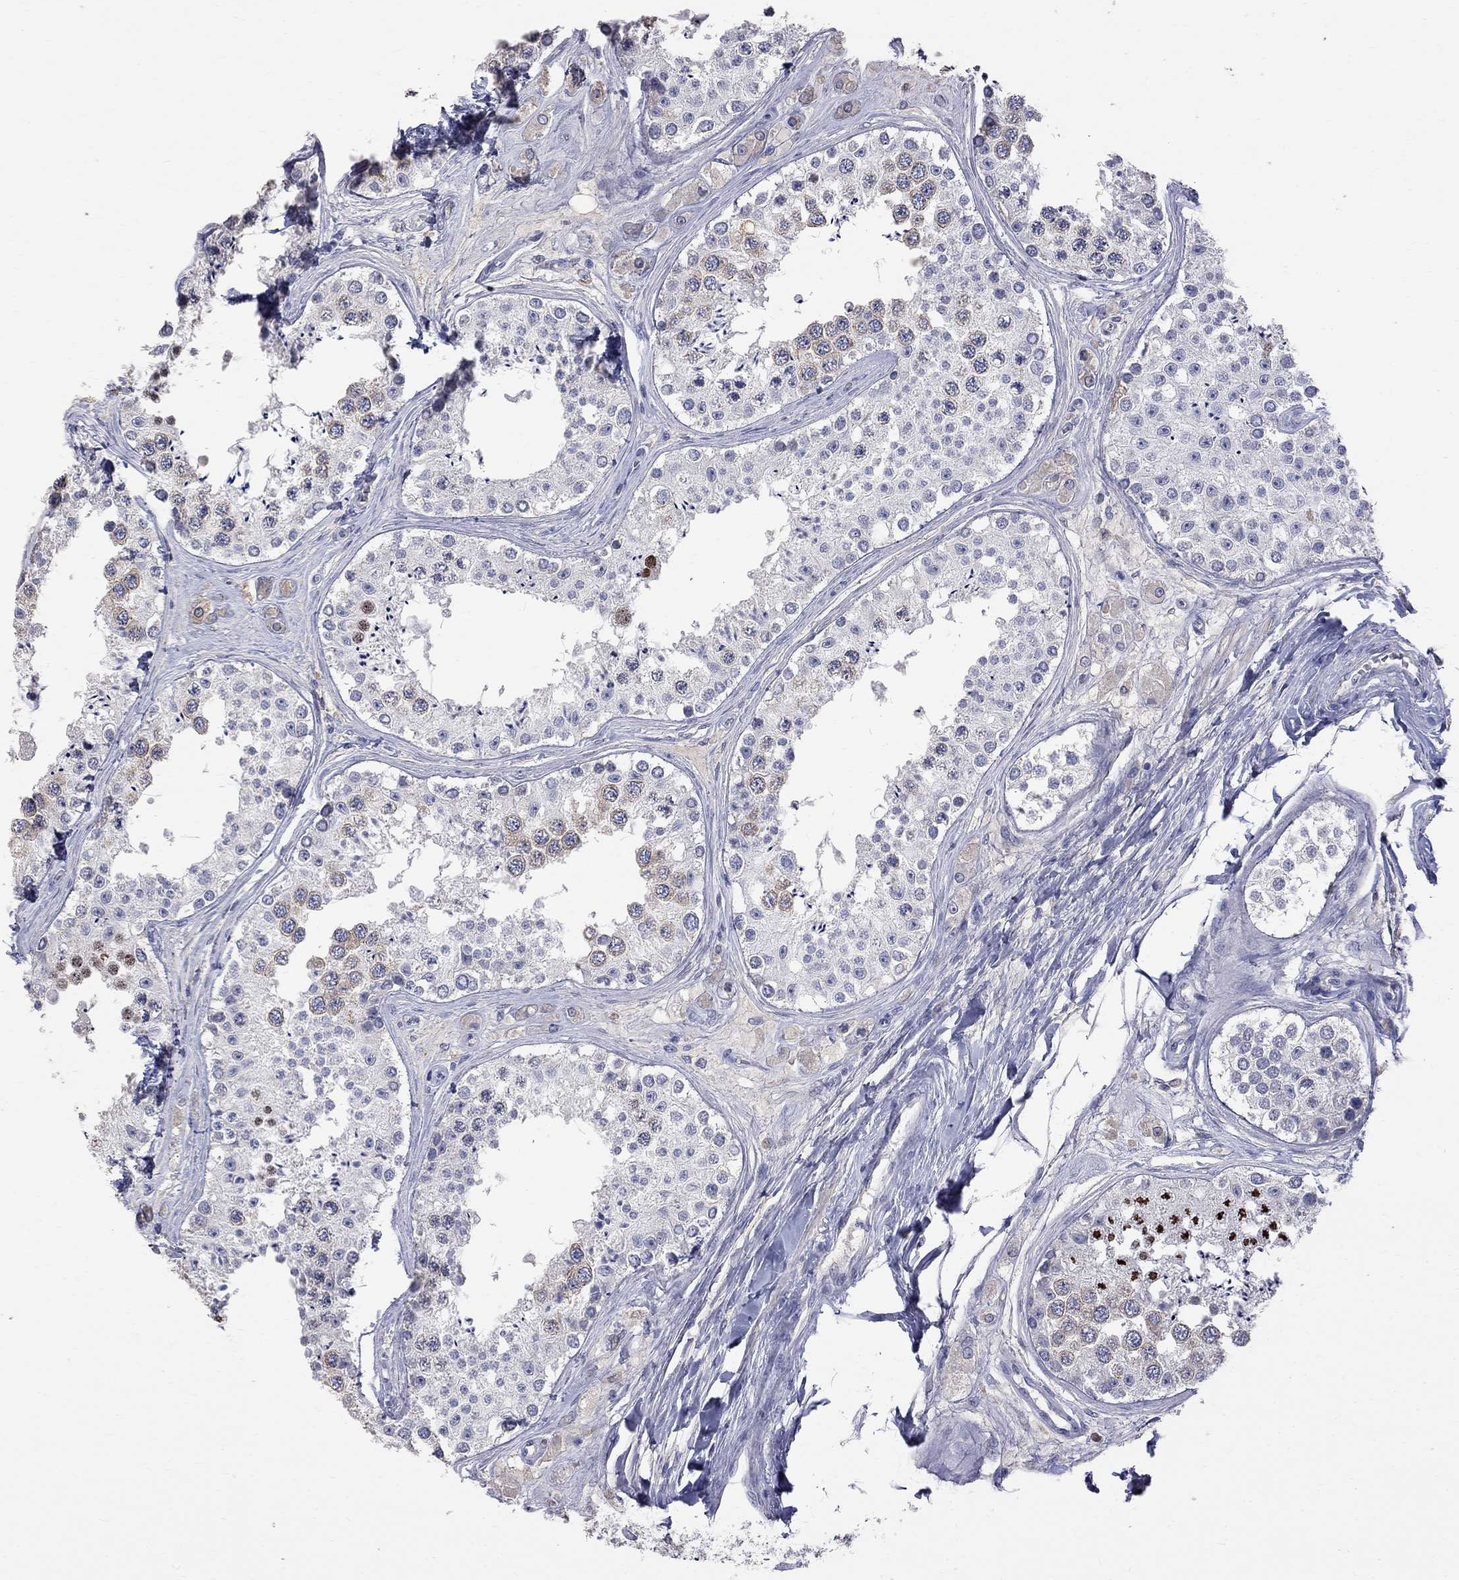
{"staining": {"intensity": "moderate", "quantity": "<25%", "location": "cytoplasmic/membranous"}, "tissue": "testis", "cell_type": "Cells in seminiferous ducts", "image_type": "normal", "snomed": [{"axis": "morphology", "description": "Normal tissue, NOS"}, {"axis": "topography", "description": "Testis"}], "caption": "IHC photomicrograph of normal human testis stained for a protein (brown), which displays low levels of moderate cytoplasmic/membranous positivity in approximately <25% of cells in seminiferous ducts.", "gene": "CKAP2", "patient": {"sex": "male", "age": 25}}